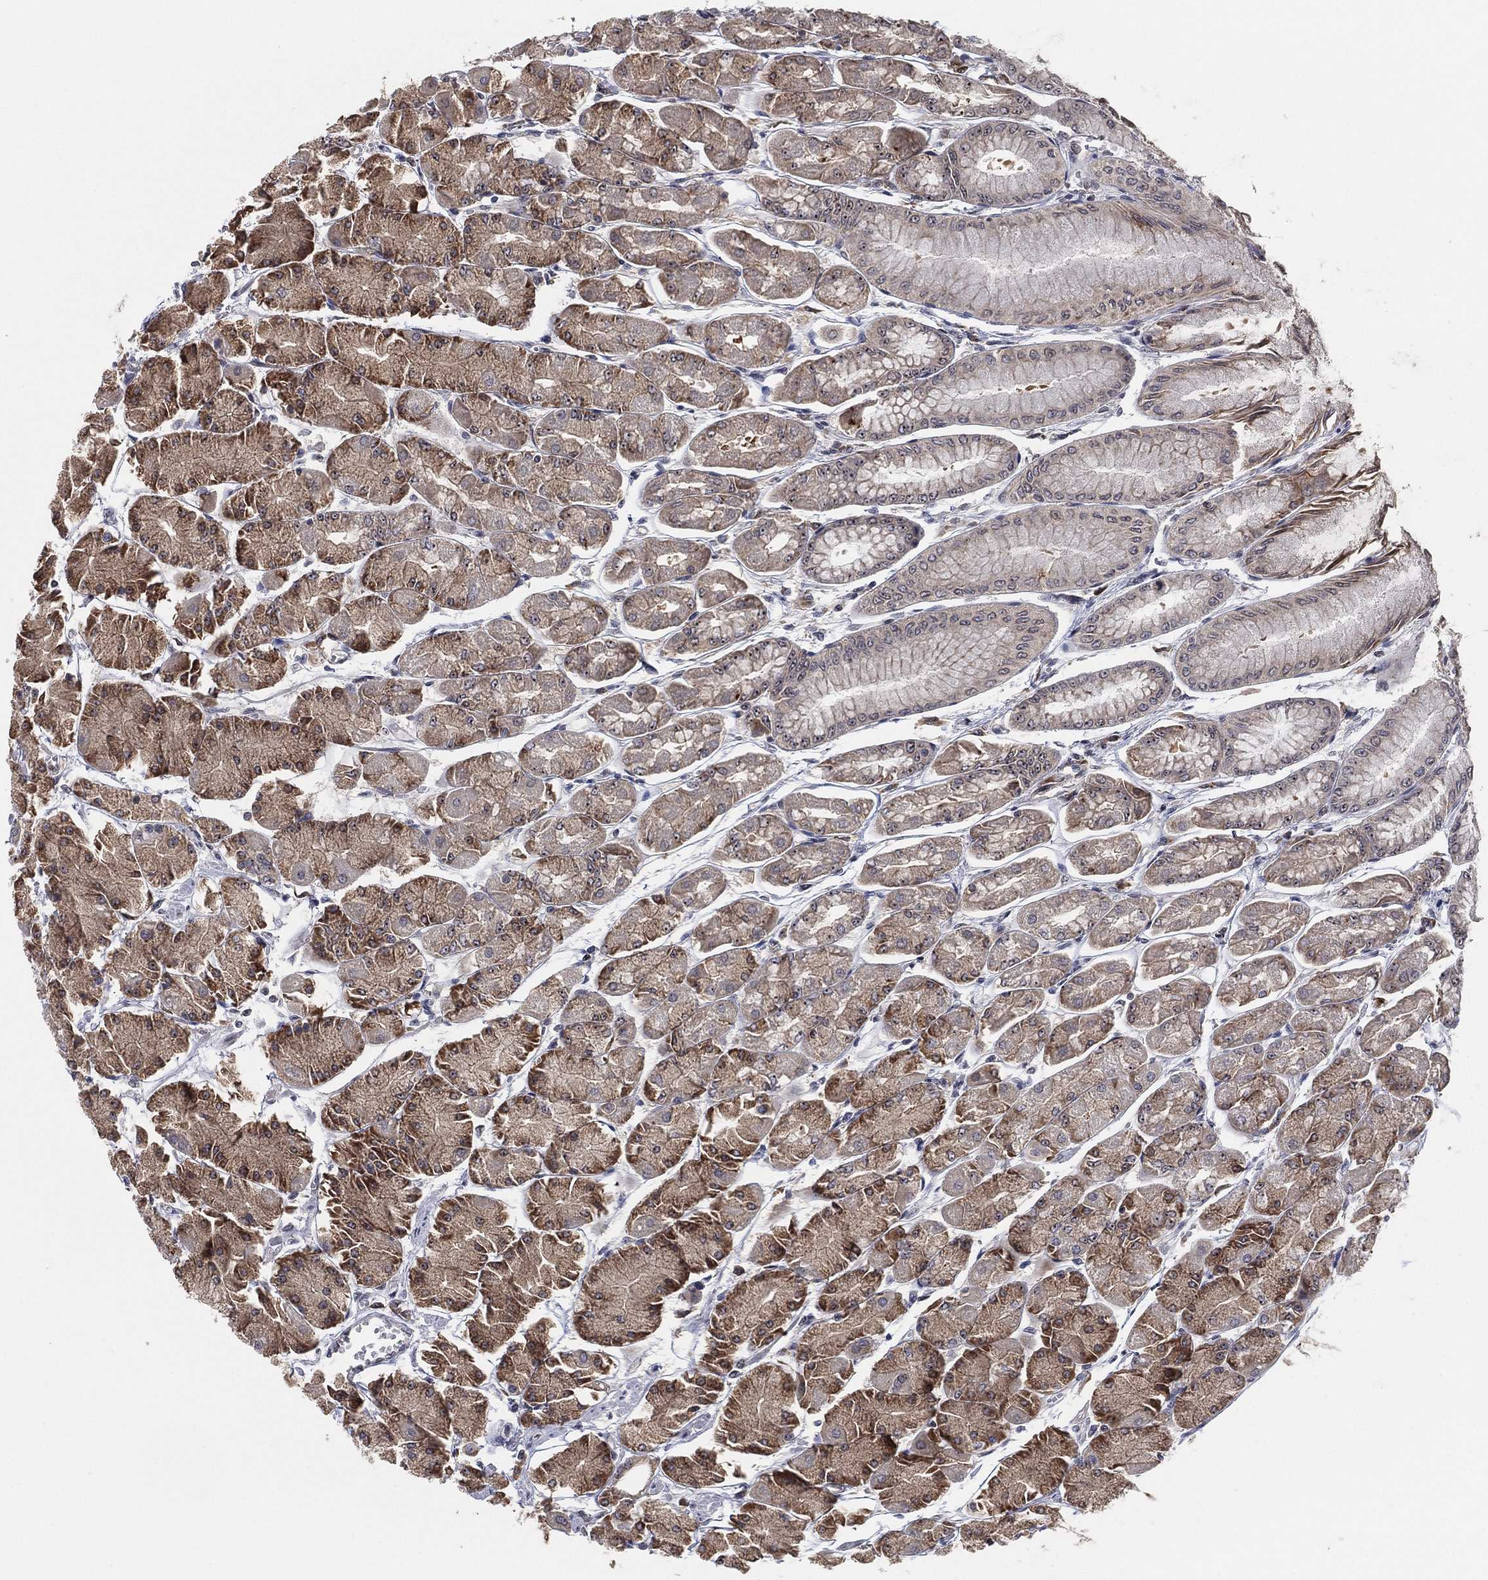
{"staining": {"intensity": "moderate", "quantity": "<25%", "location": "cytoplasmic/membranous"}, "tissue": "stomach", "cell_type": "Glandular cells", "image_type": "normal", "snomed": [{"axis": "morphology", "description": "Normal tissue, NOS"}, {"axis": "topography", "description": "Stomach, upper"}], "caption": "The immunohistochemical stain shows moderate cytoplasmic/membranous staining in glandular cells of normal stomach. (Stains: DAB in brown, nuclei in blue, Microscopy: brightfield microscopy at high magnification).", "gene": "TMCO1", "patient": {"sex": "male", "age": 60}}